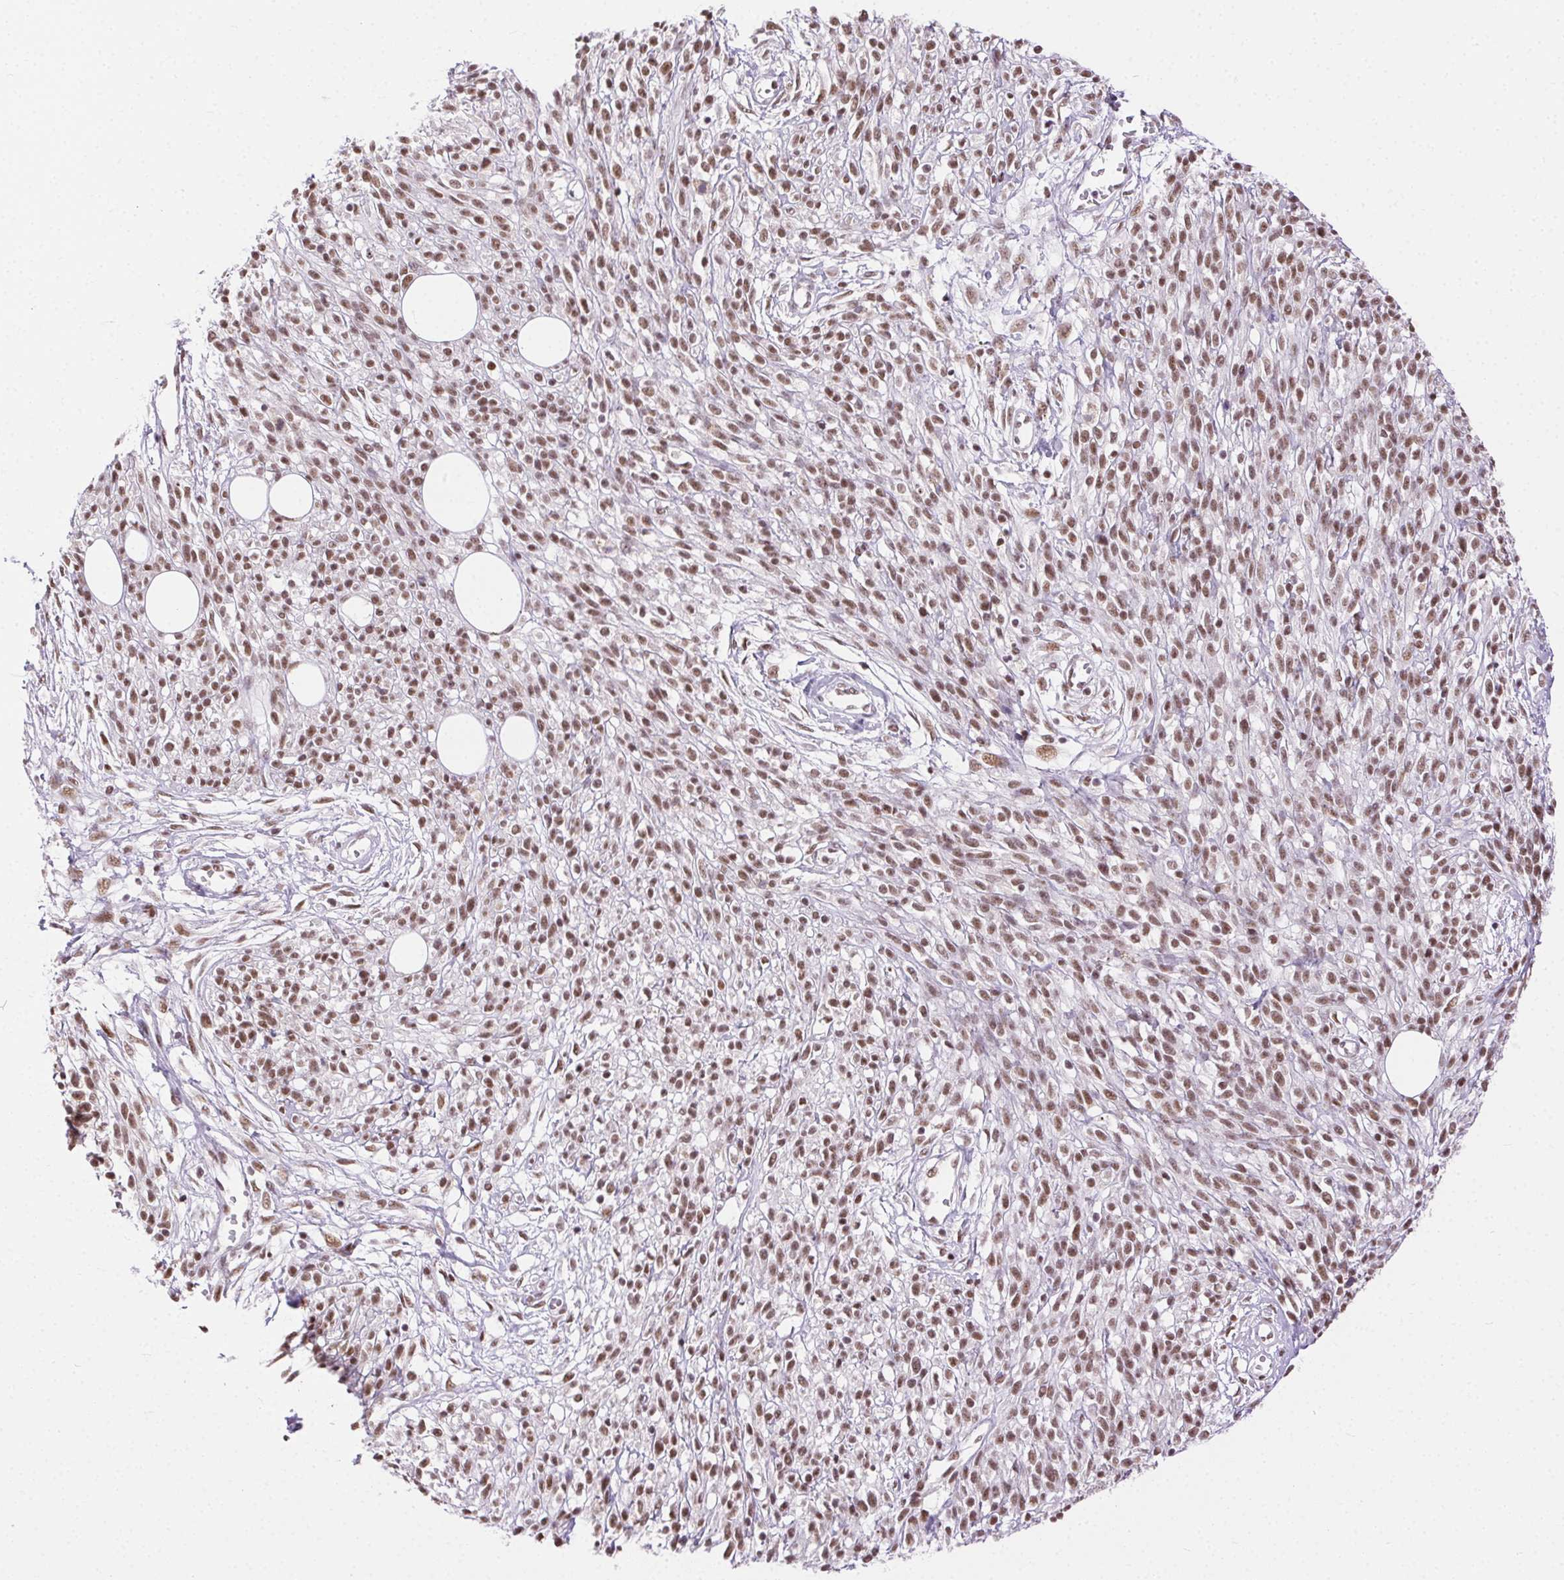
{"staining": {"intensity": "moderate", "quantity": ">75%", "location": "nuclear"}, "tissue": "melanoma", "cell_type": "Tumor cells", "image_type": "cancer", "snomed": [{"axis": "morphology", "description": "Malignant melanoma, NOS"}, {"axis": "topography", "description": "Skin"}, {"axis": "topography", "description": "Skin of trunk"}], "caption": "High-magnification brightfield microscopy of malignant melanoma stained with DAB (3,3'-diaminobenzidine) (brown) and counterstained with hematoxylin (blue). tumor cells exhibit moderate nuclear positivity is present in about>75% of cells.", "gene": "TRA2B", "patient": {"sex": "male", "age": 74}}